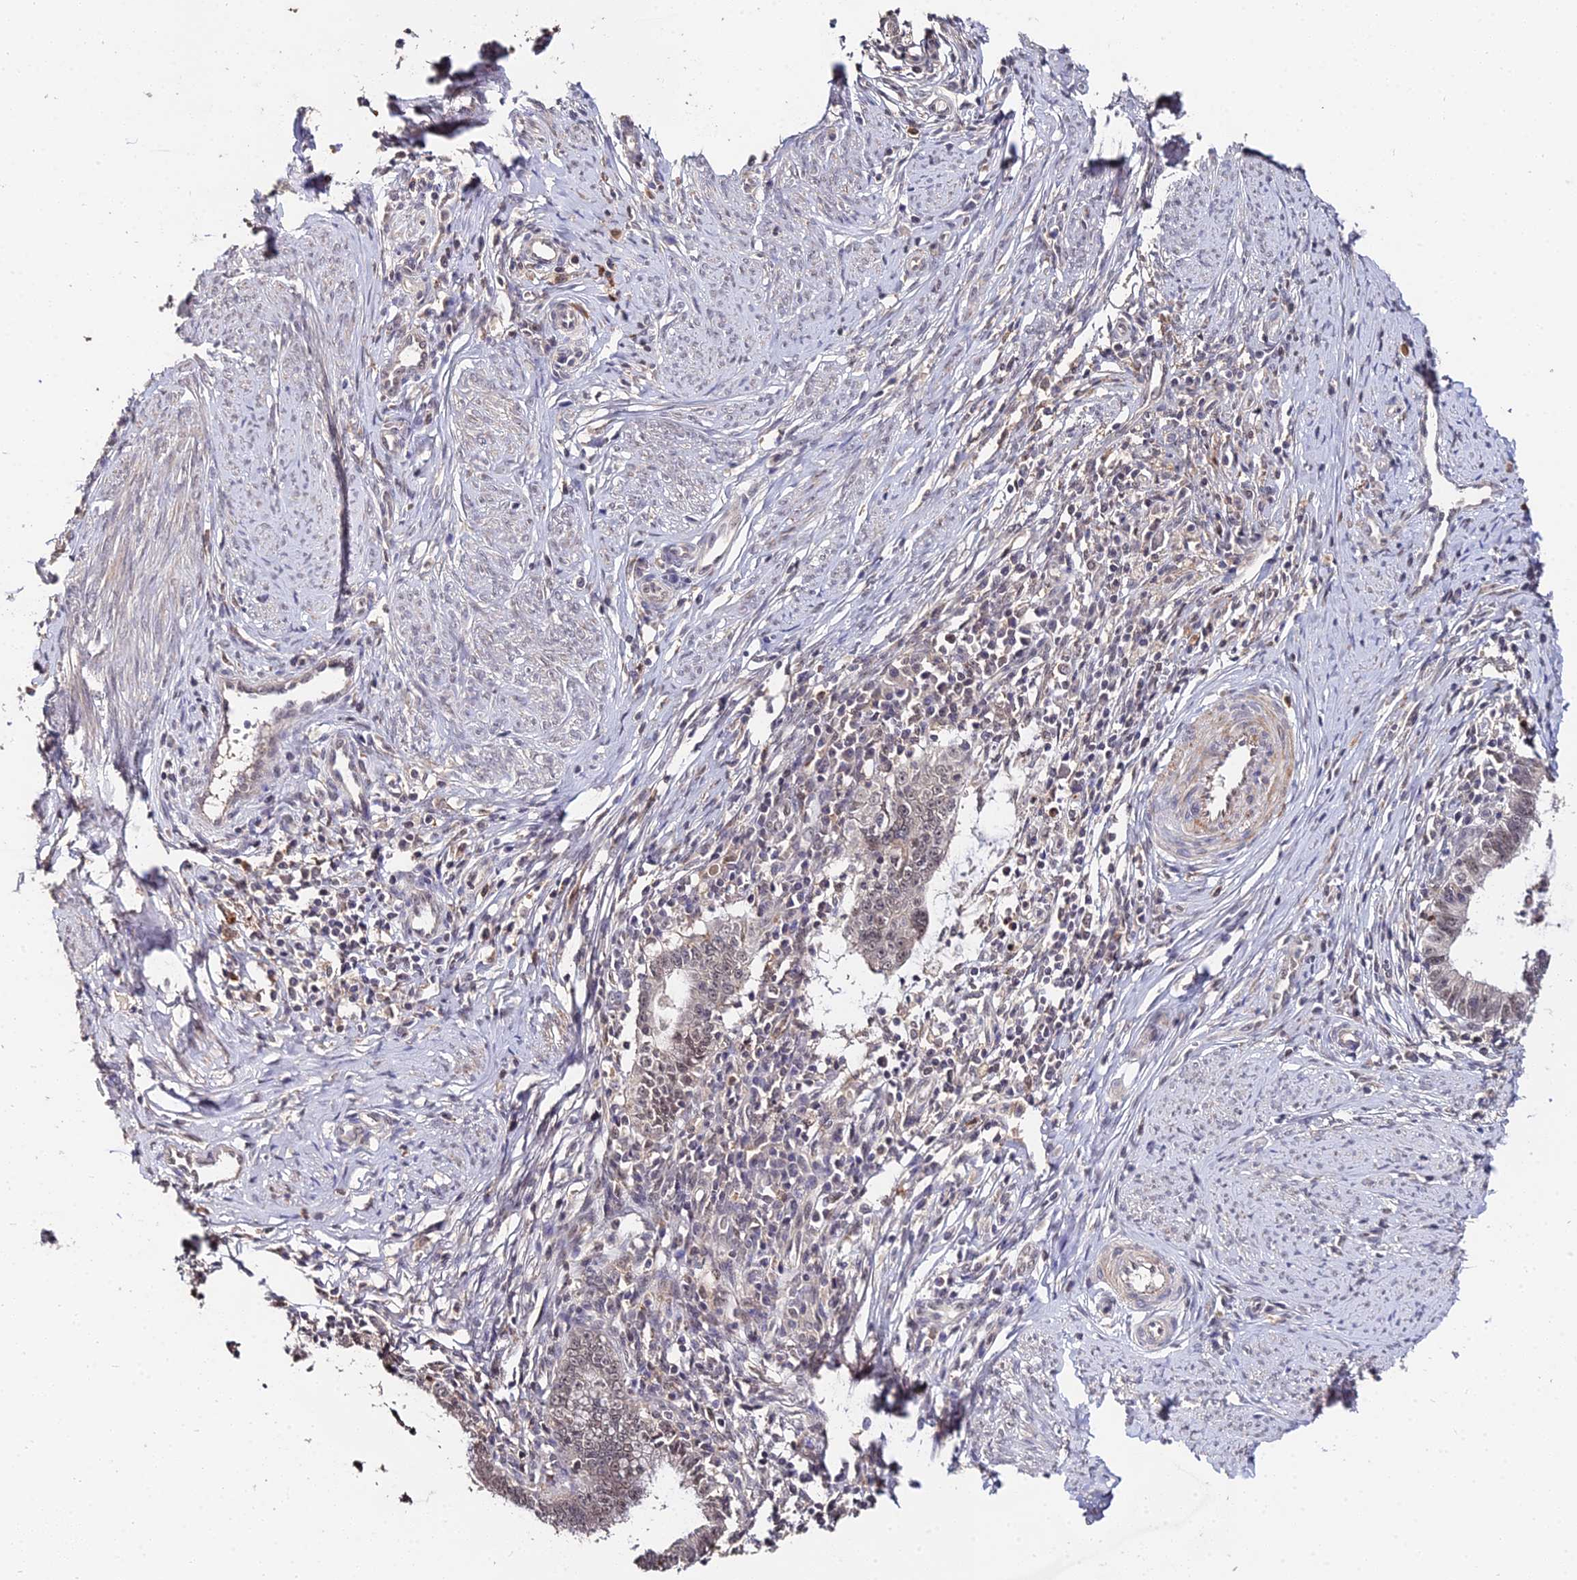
{"staining": {"intensity": "weak", "quantity": ">75%", "location": "nuclear"}, "tissue": "cervical cancer", "cell_type": "Tumor cells", "image_type": "cancer", "snomed": [{"axis": "morphology", "description": "Adenocarcinoma, NOS"}, {"axis": "topography", "description": "Cervix"}], "caption": "Weak nuclear staining for a protein is seen in approximately >75% of tumor cells of cervical cancer using immunohistochemistry (IHC).", "gene": "LSM5", "patient": {"sex": "female", "age": 36}}